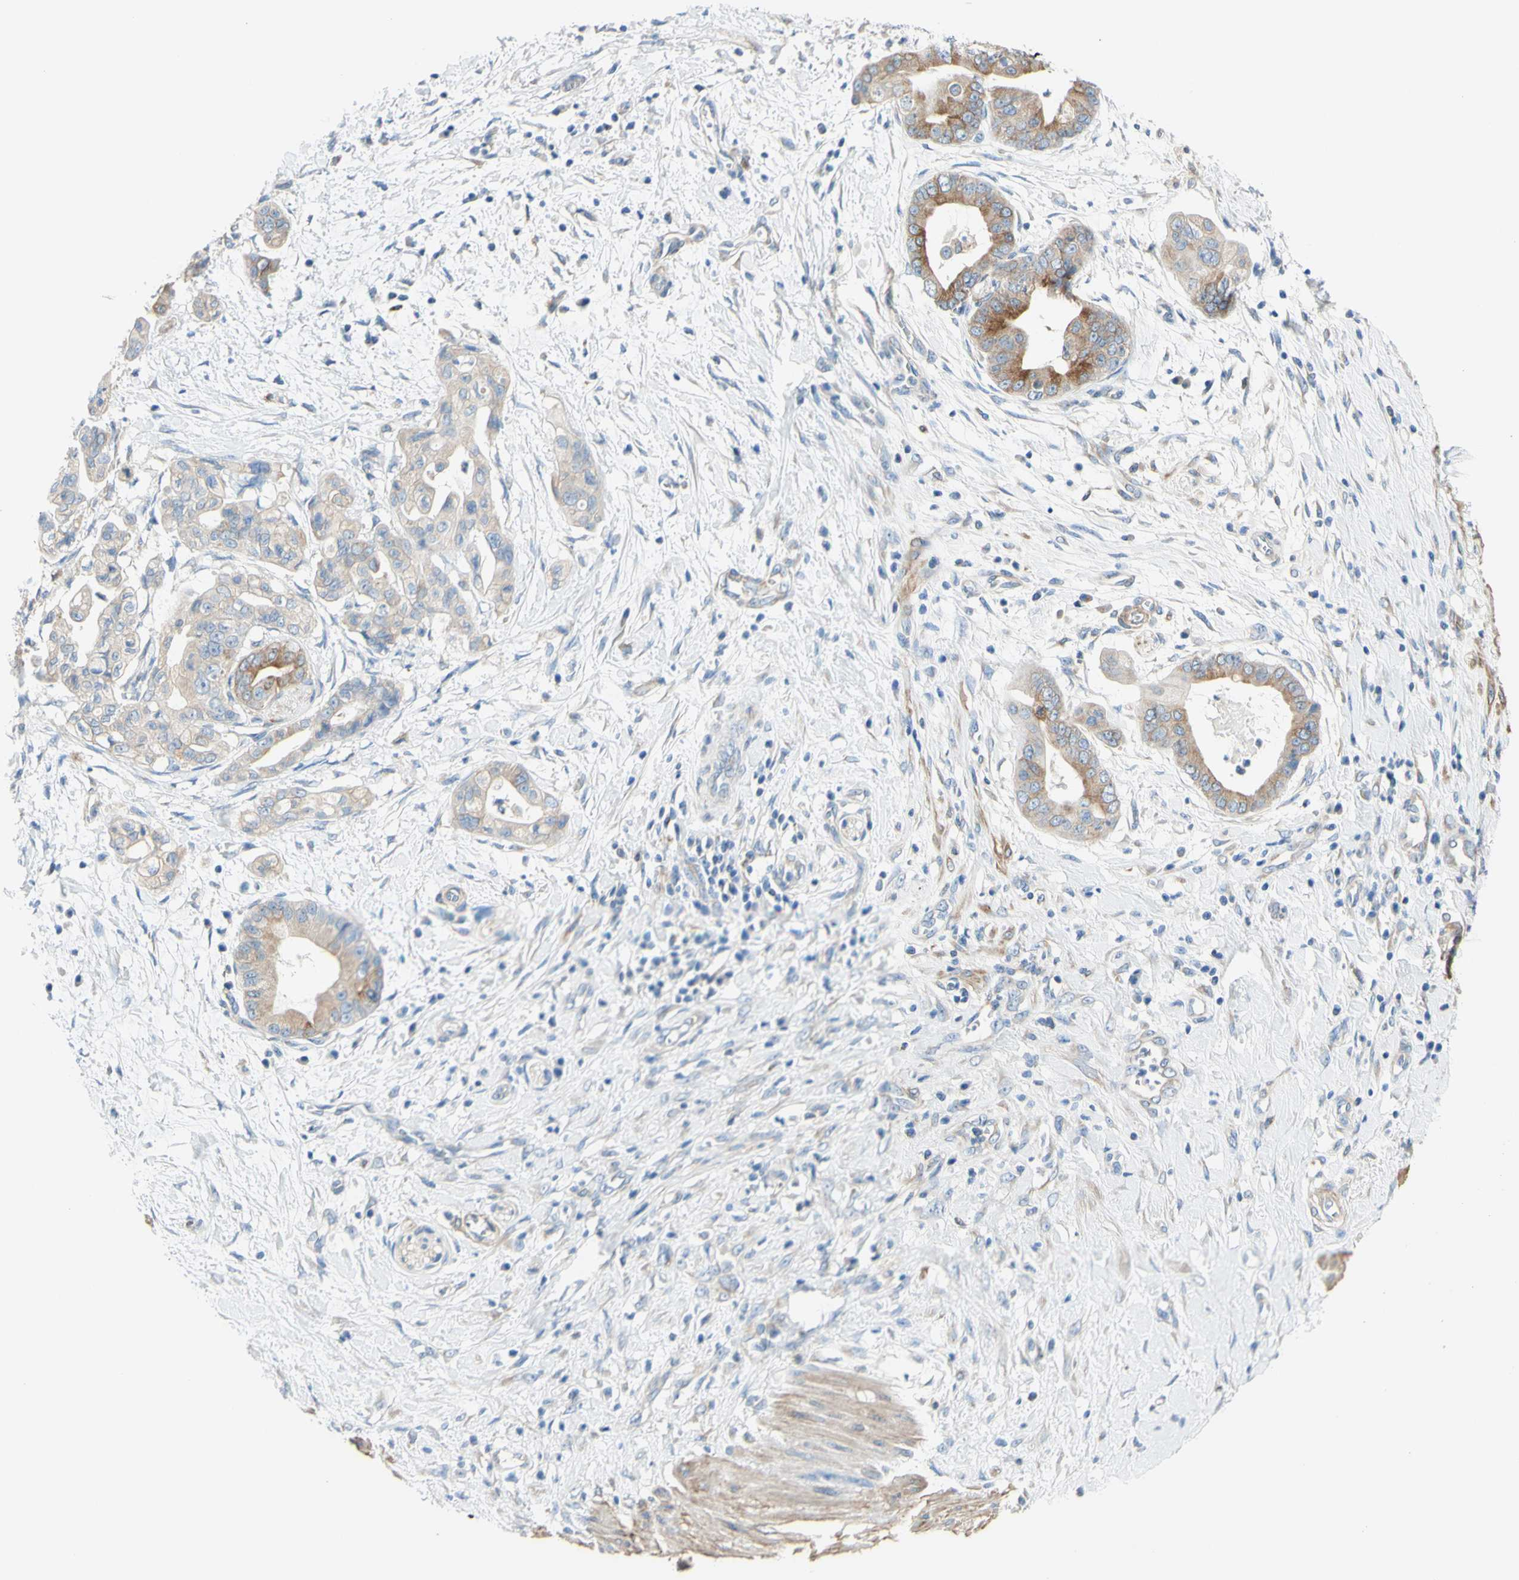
{"staining": {"intensity": "moderate", "quantity": "<25%", "location": "cytoplasmic/membranous"}, "tissue": "pancreatic cancer", "cell_type": "Tumor cells", "image_type": "cancer", "snomed": [{"axis": "morphology", "description": "Adenocarcinoma, NOS"}, {"axis": "topography", "description": "Pancreas"}], "caption": "Protein expression analysis of adenocarcinoma (pancreatic) demonstrates moderate cytoplasmic/membranous positivity in about <25% of tumor cells.", "gene": "RETREG2", "patient": {"sex": "female", "age": 75}}